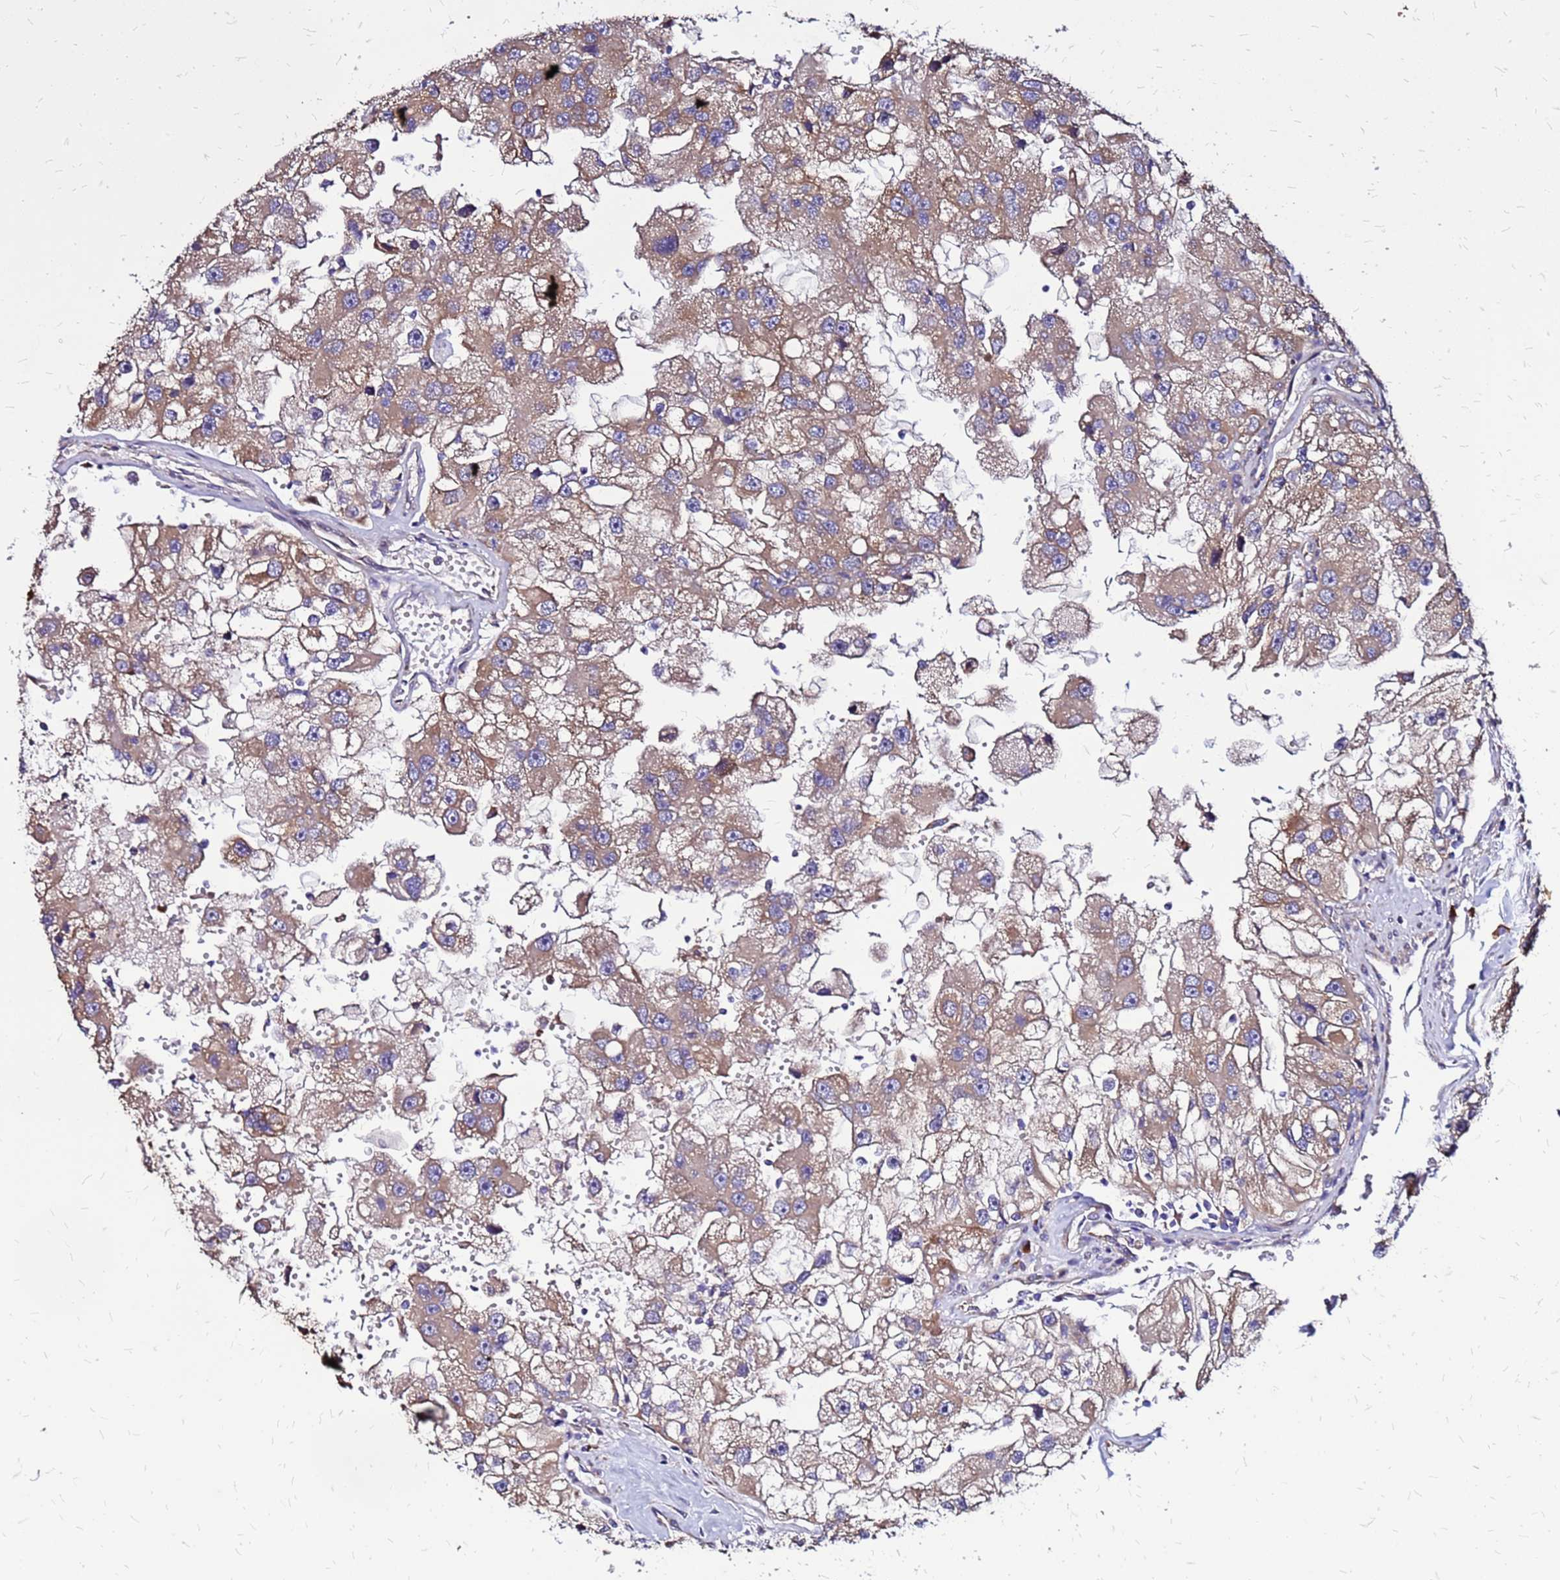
{"staining": {"intensity": "moderate", "quantity": ">75%", "location": "cytoplasmic/membranous"}, "tissue": "renal cancer", "cell_type": "Tumor cells", "image_type": "cancer", "snomed": [{"axis": "morphology", "description": "Adenocarcinoma, NOS"}, {"axis": "topography", "description": "Kidney"}], "caption": "Human renal cancer stained for a protein (brown) demonstrates moderate cytoplasmic/membranous positive expression in about >75% of tumor cells.", "gene": "VMO1", "patient": {"sex": "male", "age": 63}}